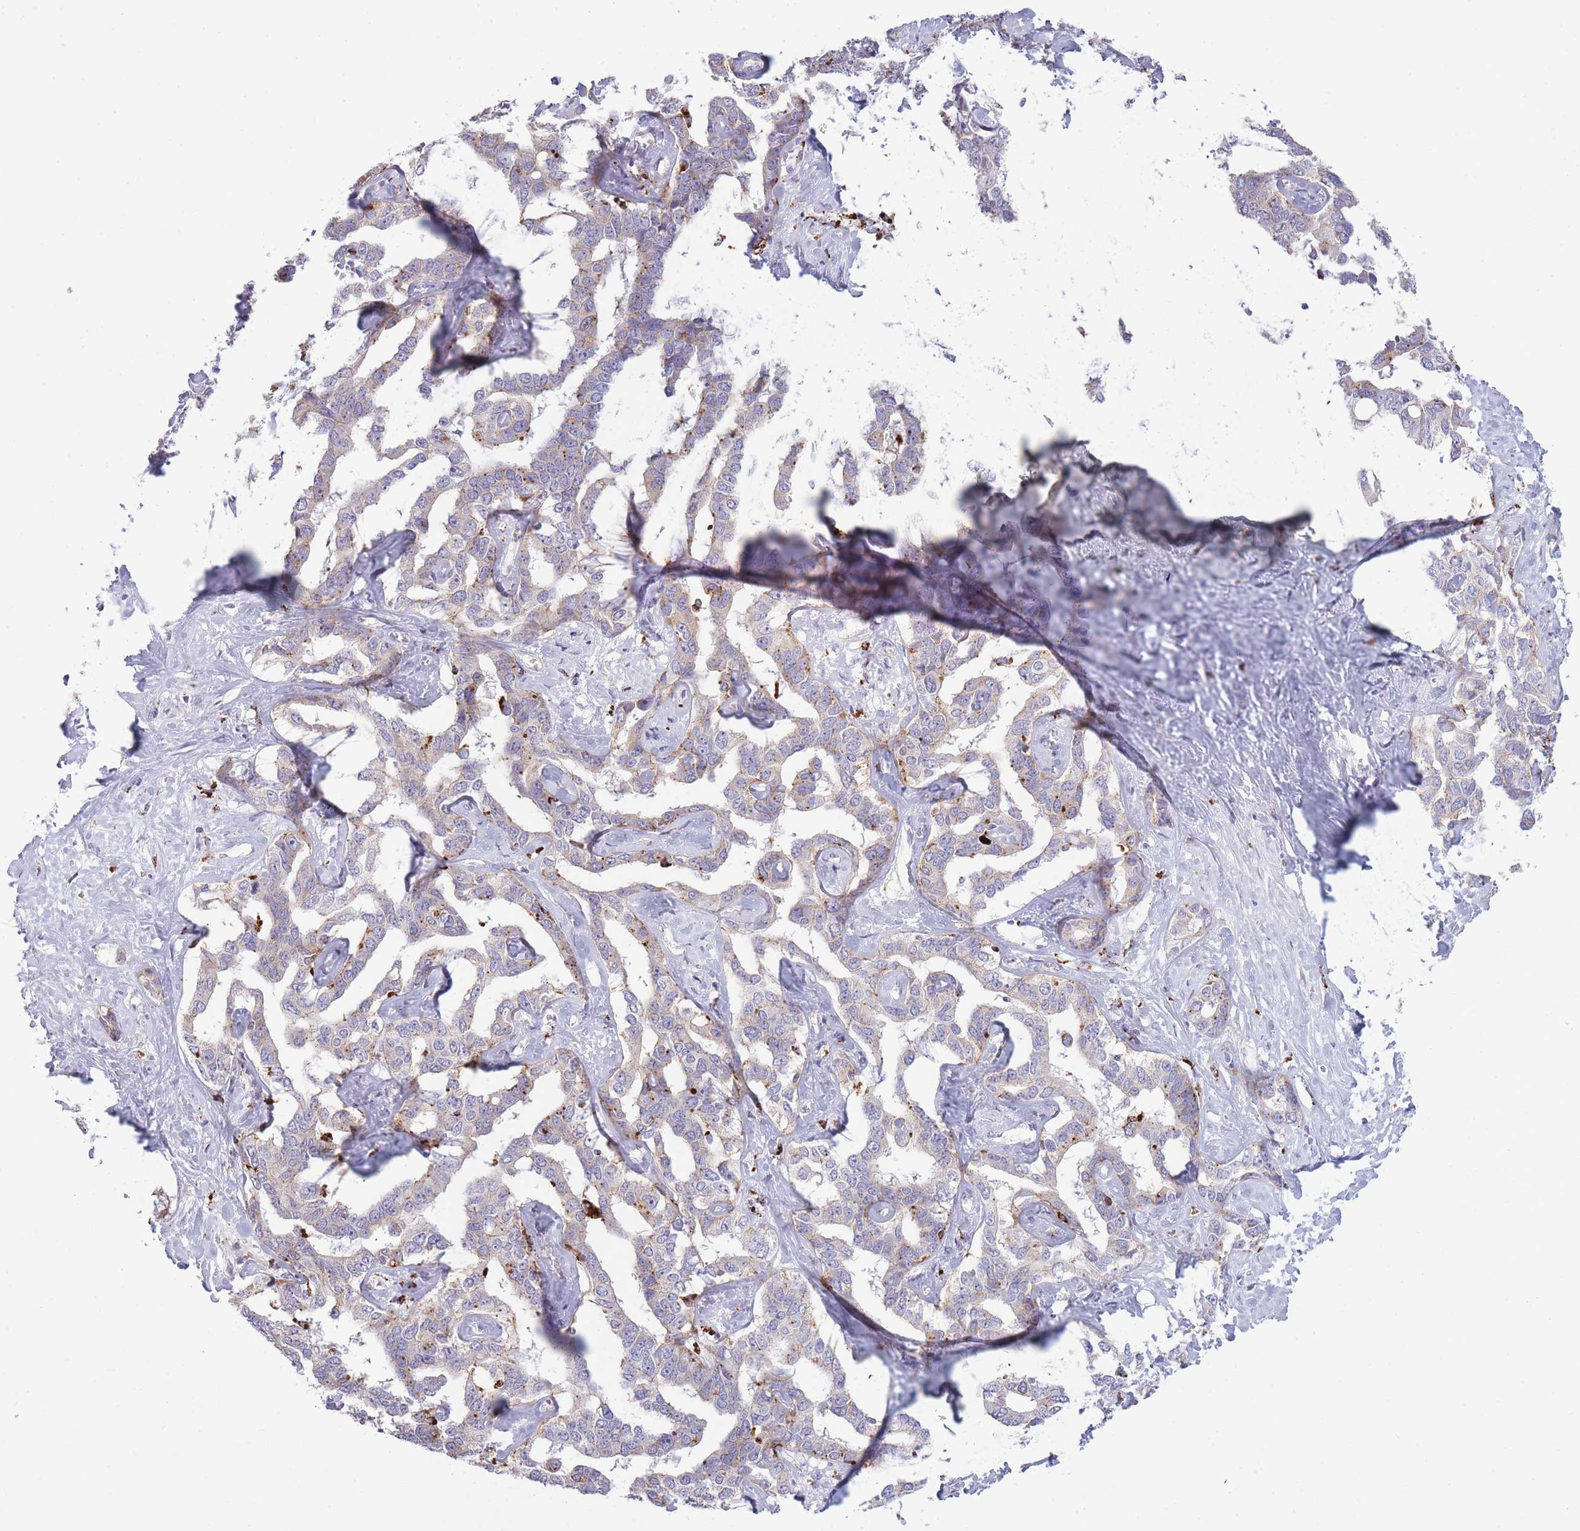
{"staining": {"intensity": "negative", "quantity": "none", "location": "none"}, "tissue": "liver cancer", "cell_type": "Tumor cells", "image_type": "cancer", "snomed": [{"axis": "morphology", "description": "Cholangiocarcinoma"}, {"axis": "topography", "description": "Liver"}], "caption": "Image shows no protein staining in tumor cells of liver cholangiocarcinoma tissue. (DAB (3,3'-diaminobenzidine) immunohistochemistry (IHC), high magnification).", "gene": "TRIM61", "patient": {"sex": "male", "age": 59}}